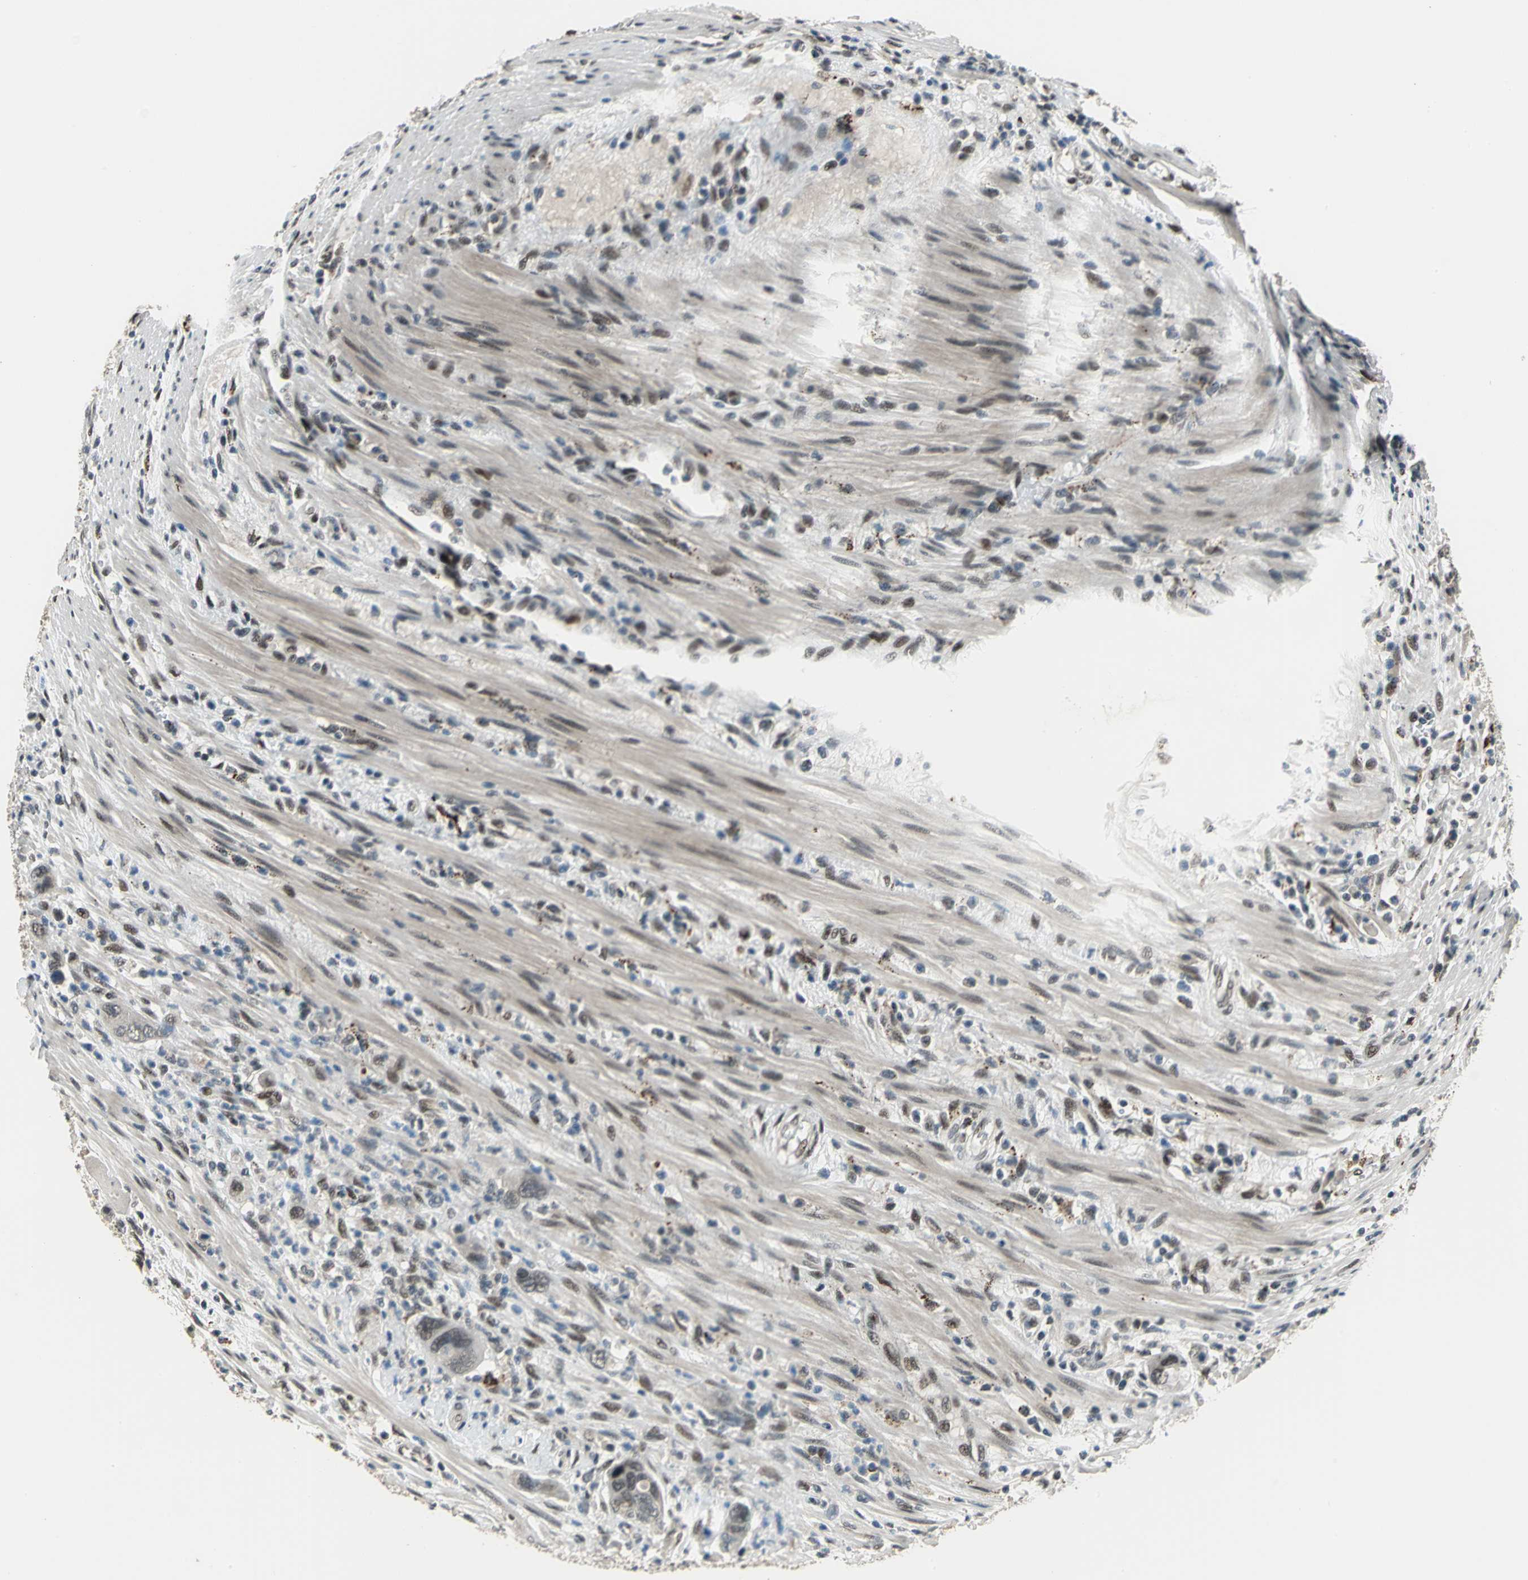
{"staining": {"intensity": "weak", "quantity": "25%-75%", "location": "nuclear"}, "tissue": "pancreatic cancer", "cell_type": "Tumor cells", "image_type": "cancer", "snomed": [{"axis": "morphology", "description": "Adenocarcinoma, NOS"}, {"axis": "topography", "description": "Pancreas"}], "caption": "Immunohistochemical staining of human adenocarcinoma (pancreatic) exhibits low levels of weak nuclear staining in about 25%-75% of tumor cells.", "gene": "ELF2", "patient": {"sex": "female", "age": 71}}